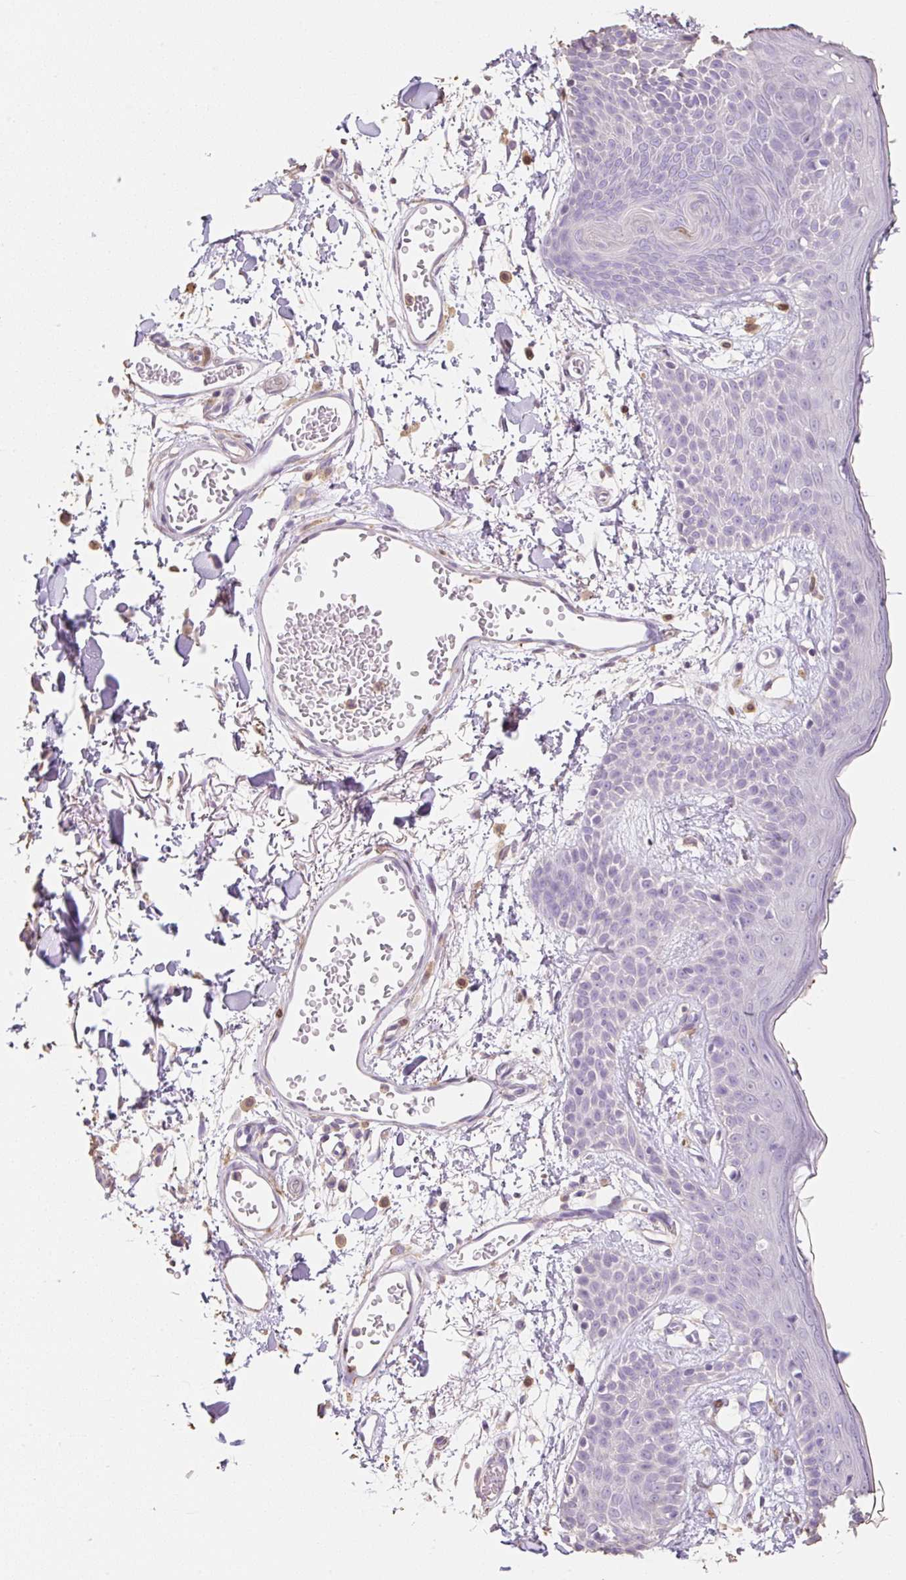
{"staining": {"intensity": "negative", "quantity": "none", "location": "none"}, "tissue": "skin", "cell_type": "Fibroblasts", "image_type": "normal", "snomed": [{"axis": "morphology", "description": "Normal tissue, NOS"}, {"axis": "topography", "description": "Skin"}], "caption": "DAB (3,3'-diaminobenzidine) immunohistochemical staining of benign human skin demonstrates no significant staining in fibroblasts. Nuclei are stained in blue.", "gene": "MBOAT7", "patient": {"sex": "male", "age": 79}}